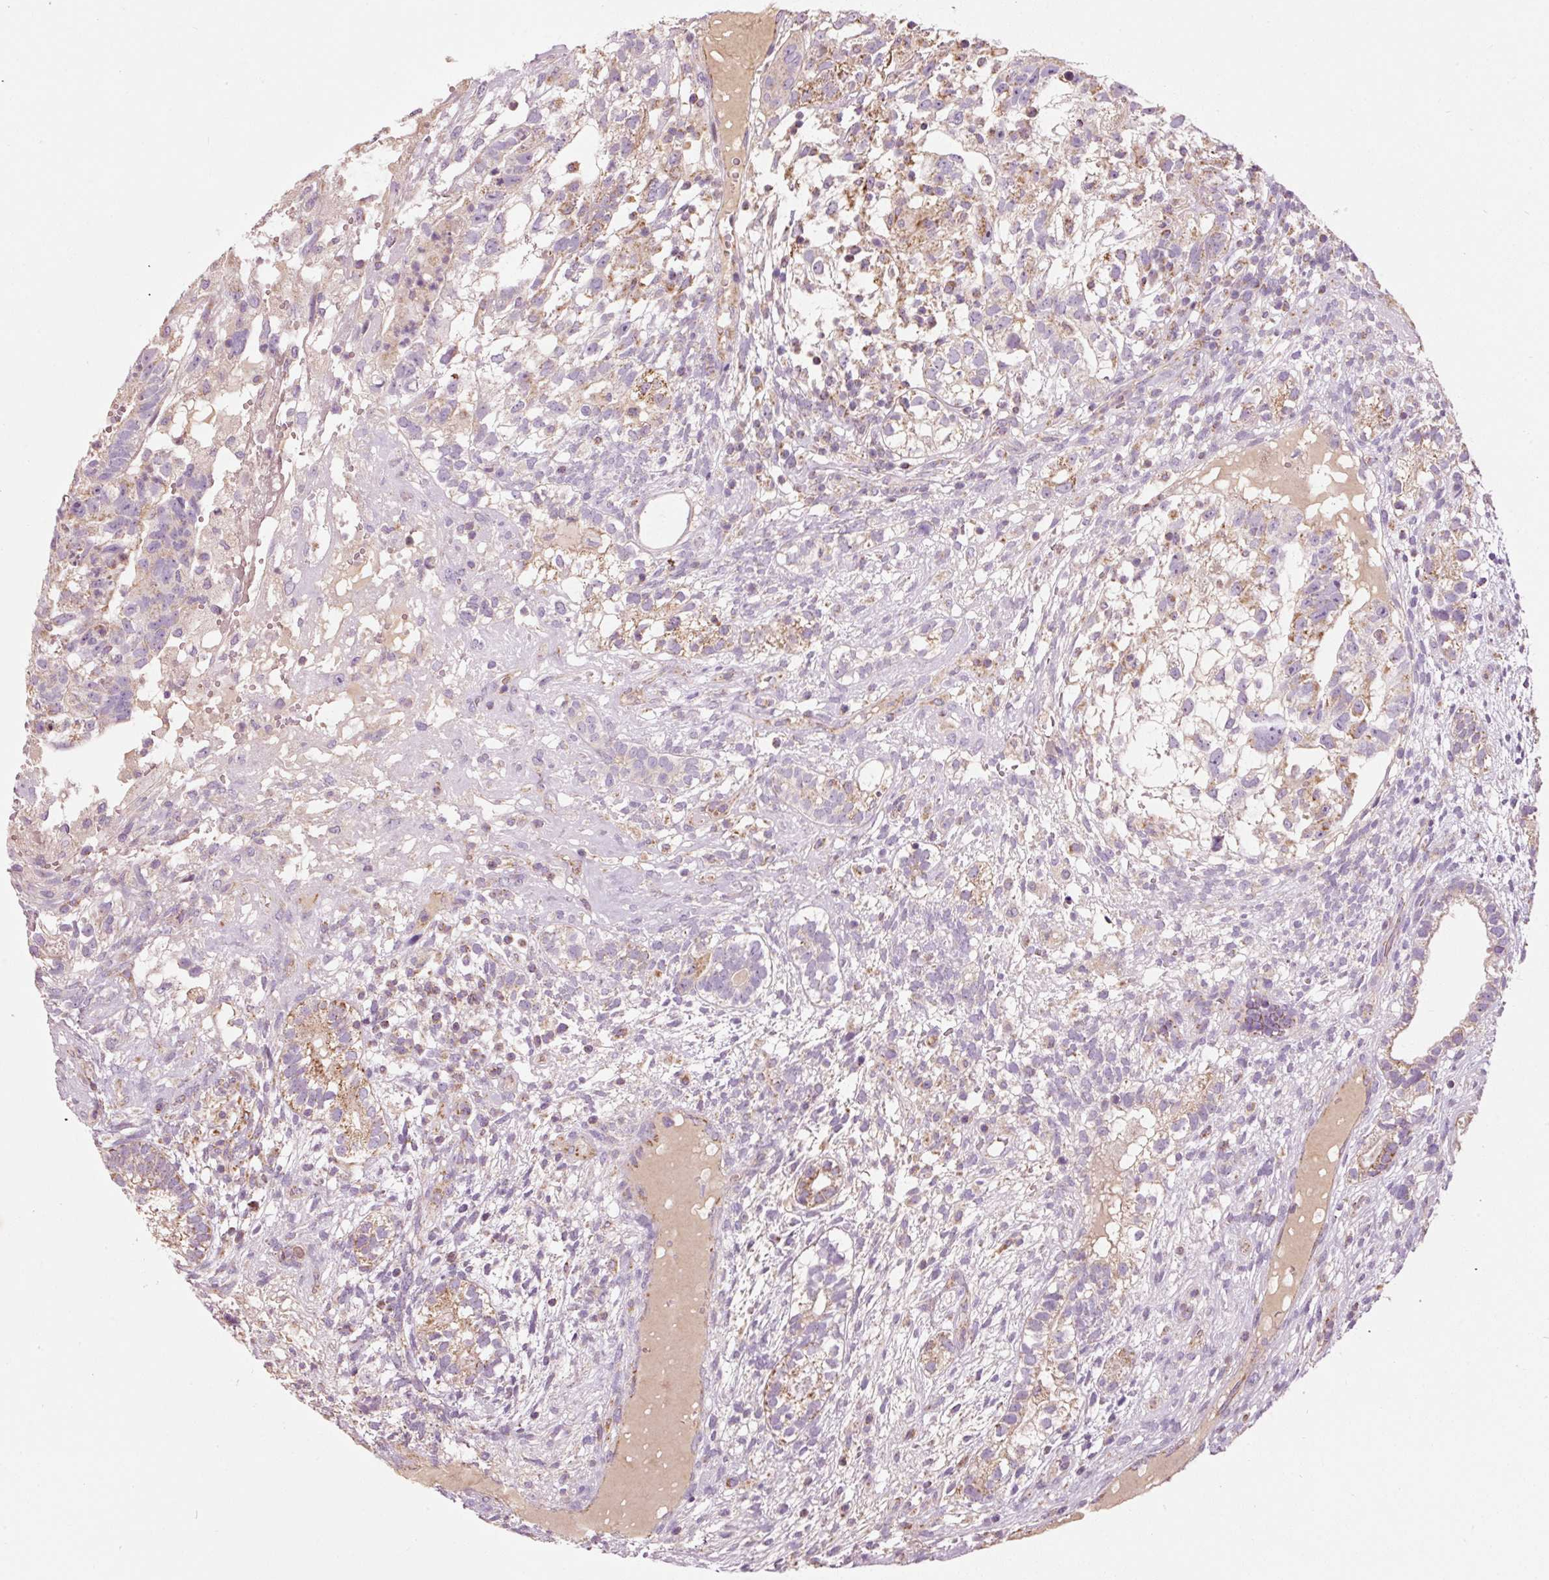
{"staining": {"intensity": "moderate", "quantity": "25%-75%", "location": "cytoplasmic/membranous"}, "tissue": "testis cancer", "cell_type": "Tumor cells", "image_type": "cancer", "snomed": [{"axis": "morphology", "description": "Seminoma, NOS"}, {"axis": "morphology", "description": "Carcinoma, Embryonal, NOS"}, {"axis": "topography", "description": "Testis"}], "caption": "A photomicrograph of embryonal carcinoma (testis) stained for a protein exhibits moderate cytoplasmic/membranous brown staining in tumor cells. The staining was performed using DAB to visualize the protein expression in brown, while the nuclei were stained in blue with hematoxylin (Magnification: 20x).", "gene": "NDUFB4", "patient": {"sex": "male", "age": 41}}